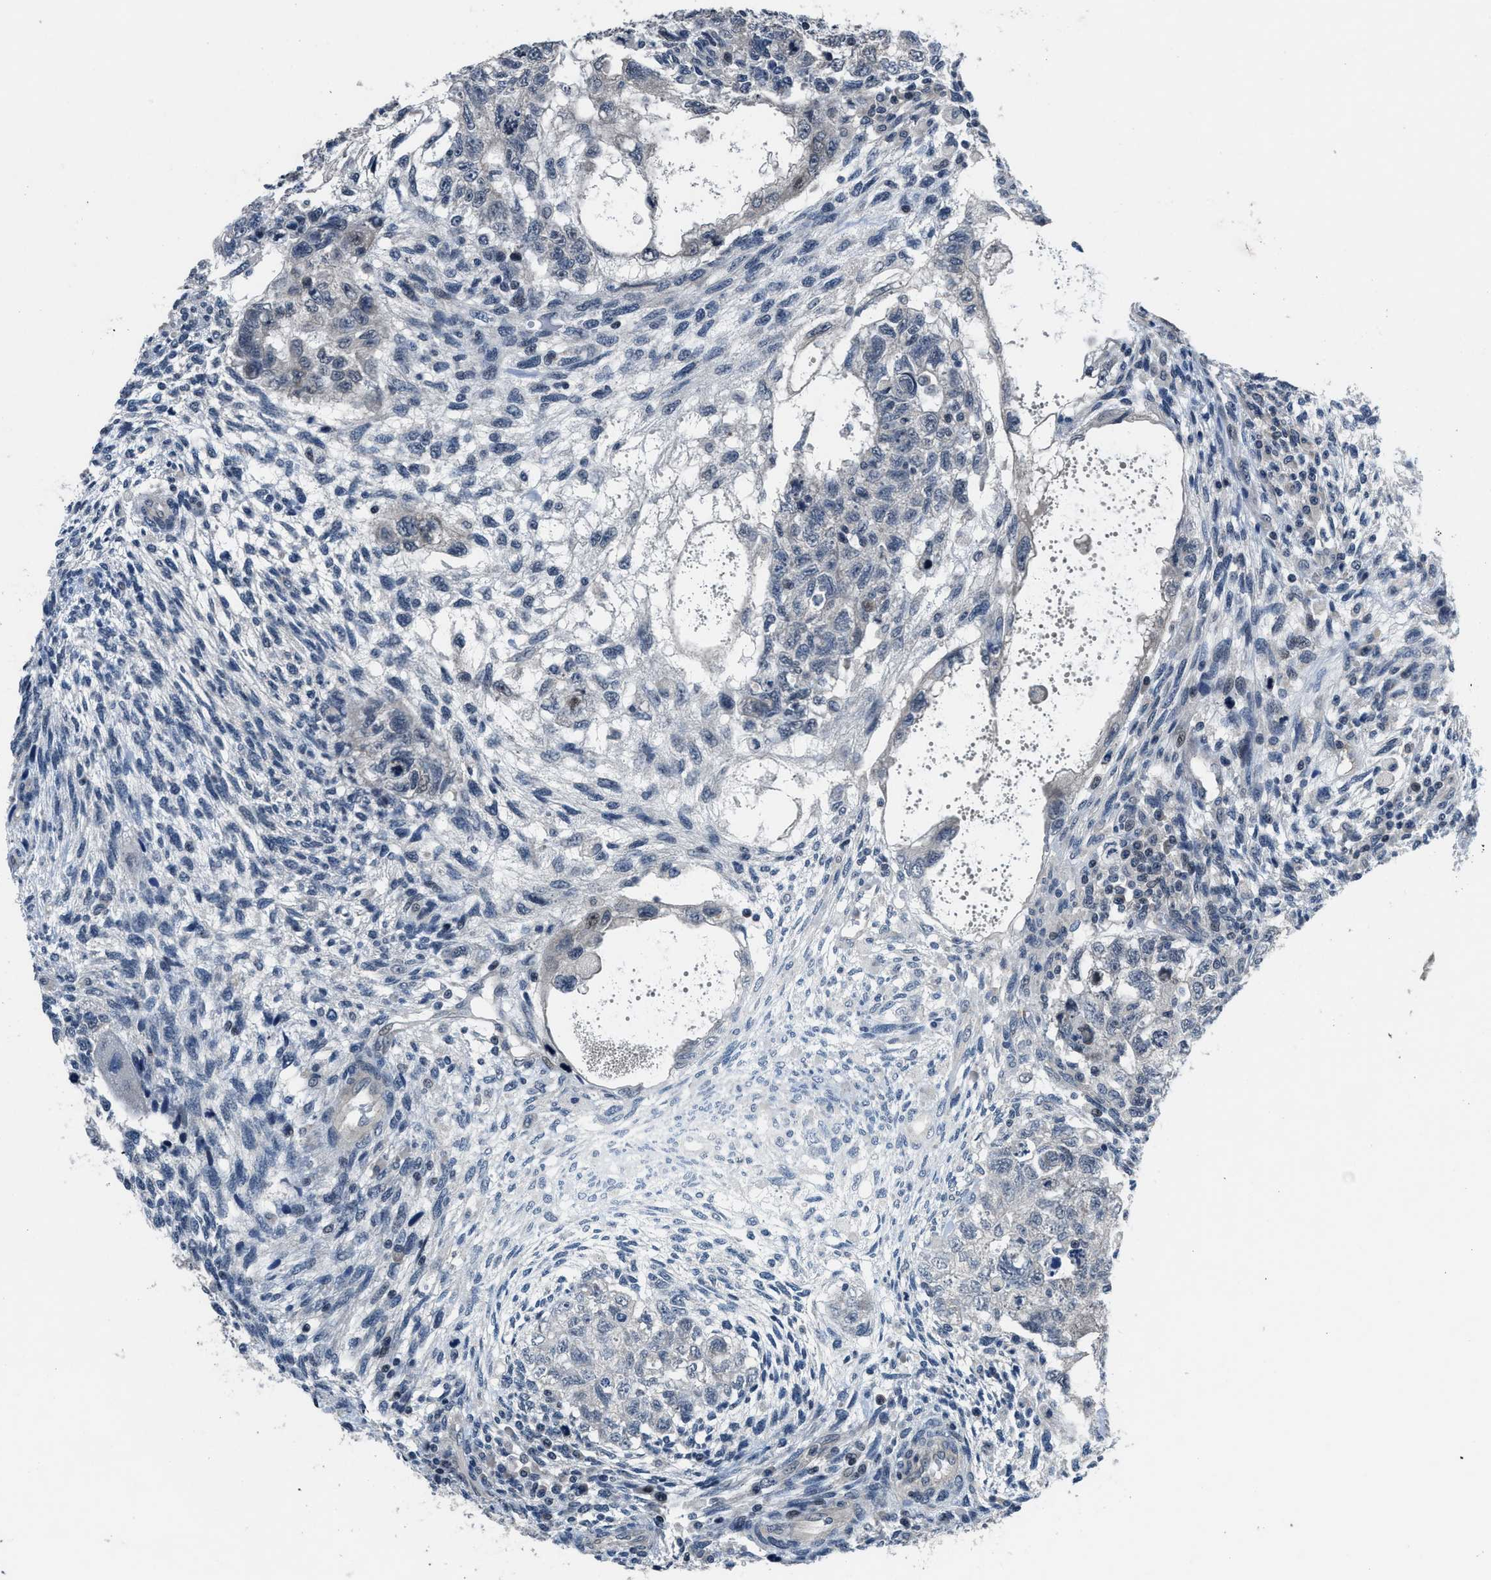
{"staining": {"intensity": "negative", "quantity": "none", "location": "none"}, "tissue": "testis cancer", "cell_type": "Tumor cells", "image_type": "cancer", "snomed": [{"axis": "morphology", "description": "Normal tissue, NOS"}, {"axis": "morphology", "description": "Carcinoma, Embryonal, NOS"}, {"axis": "topography", "description": "Testis"}], "caption": "Immunohistochemistry of human testis cancer displays no positivity in tumor cells. (DAB immunohistochemistry (IHC), high magnification).", "gene": "SETD5", "patient": {"sex": "male", "age": 36}}